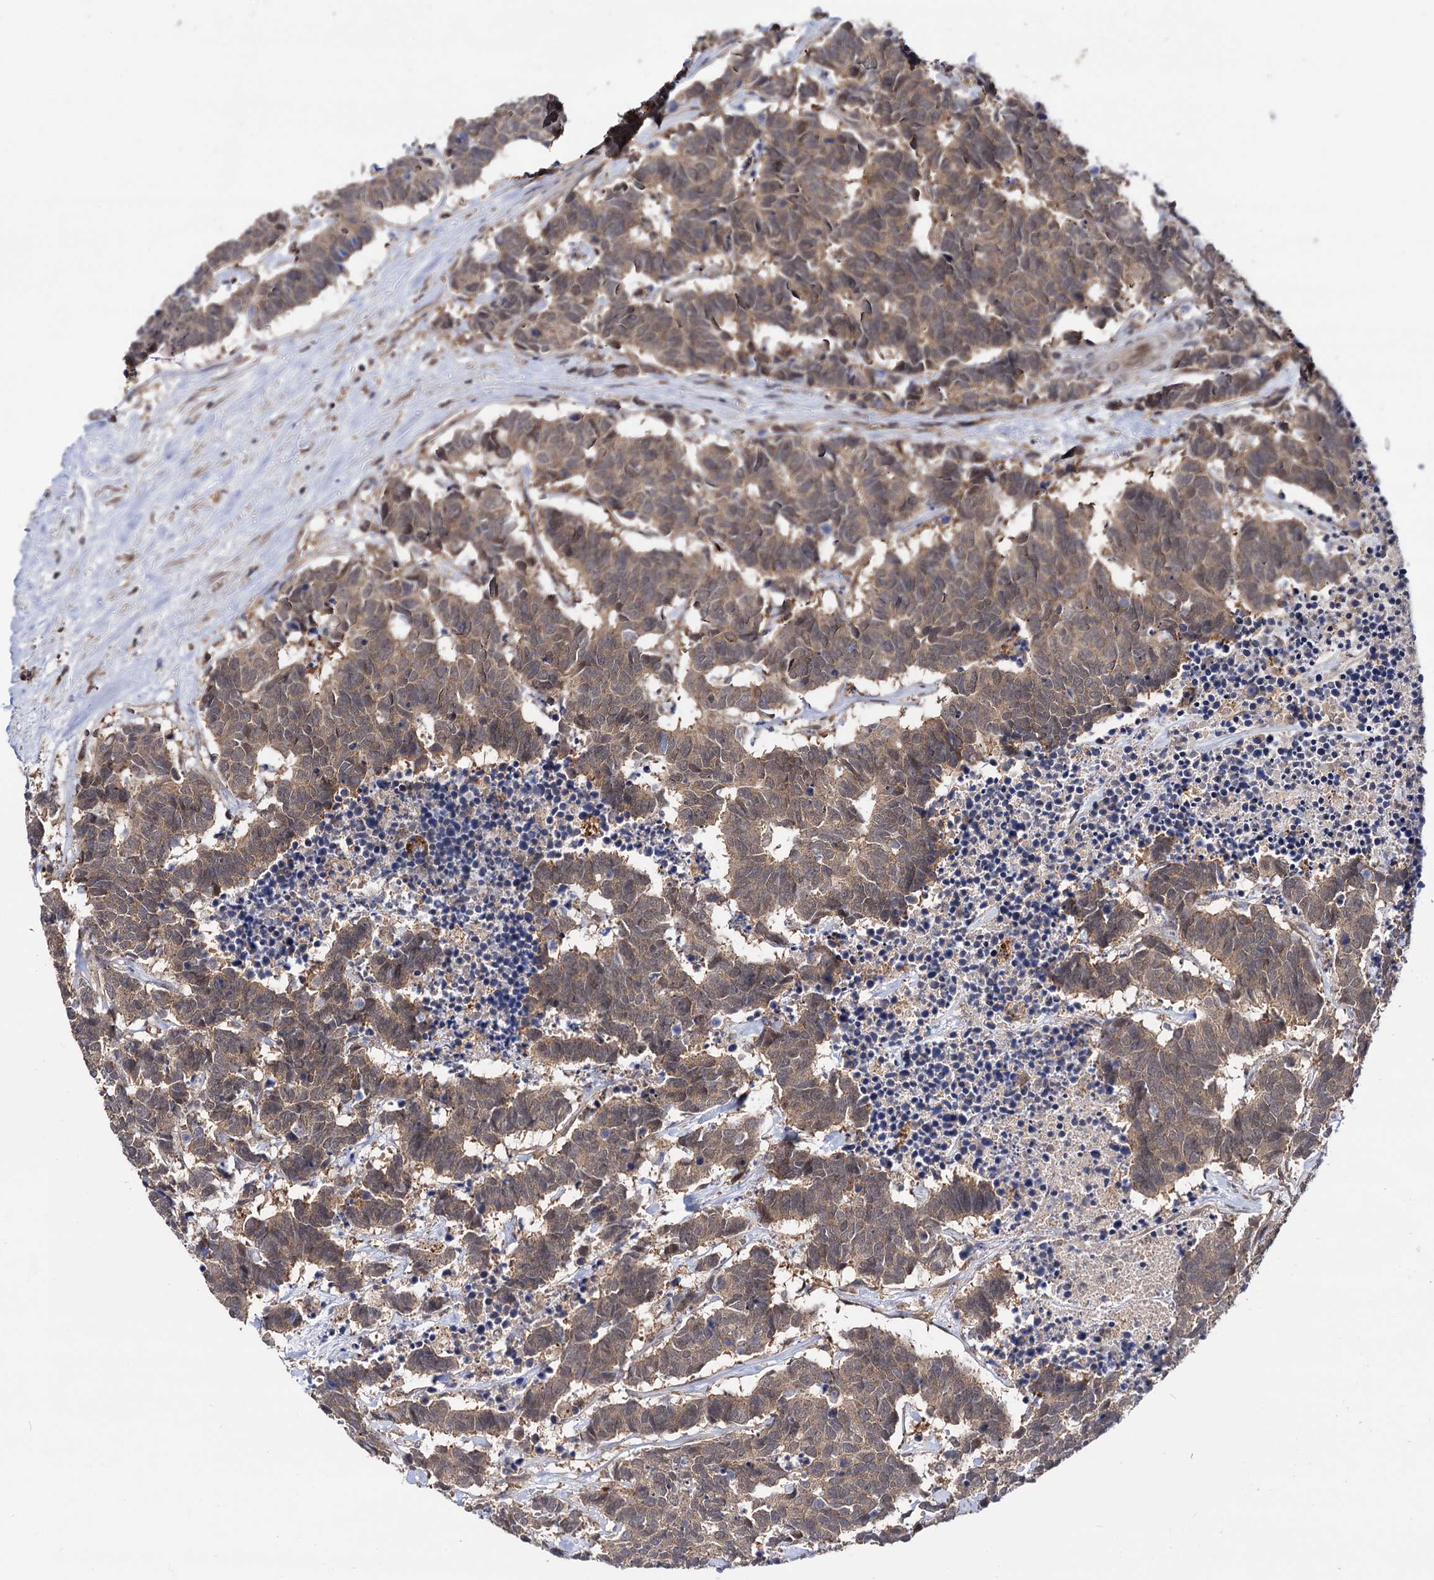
{"staining": {"intensity": "moderate", "quantity": ">75%", "location": "cytoplasmic/membranous,nuclear"}, "tissue": "carcinoid", "cell_type": "Tumor cells", "image_type": "cancer", "snomed": [{"axis": "morphology", "description": "Carcinoma, NOS"}, {"axis": "morphology", "description": "Carcinoid, malignant, NOS"}, {"axis": "topography", "description": "Urinary bladder"}], "caption": "Immunohistochemistry (IHC) image of neoplastic tissue: carcinoma stained using immunohistochemistry reveals medium levels of moderate protein expression localized specifically in the cytoplasmic/membranous and nuclear of tumor cells, appearing as a cytoplasmic/membranous and nuclear brown color.", "gene": "MICAL2", "patient": {"sex": "male", "age": 57}}